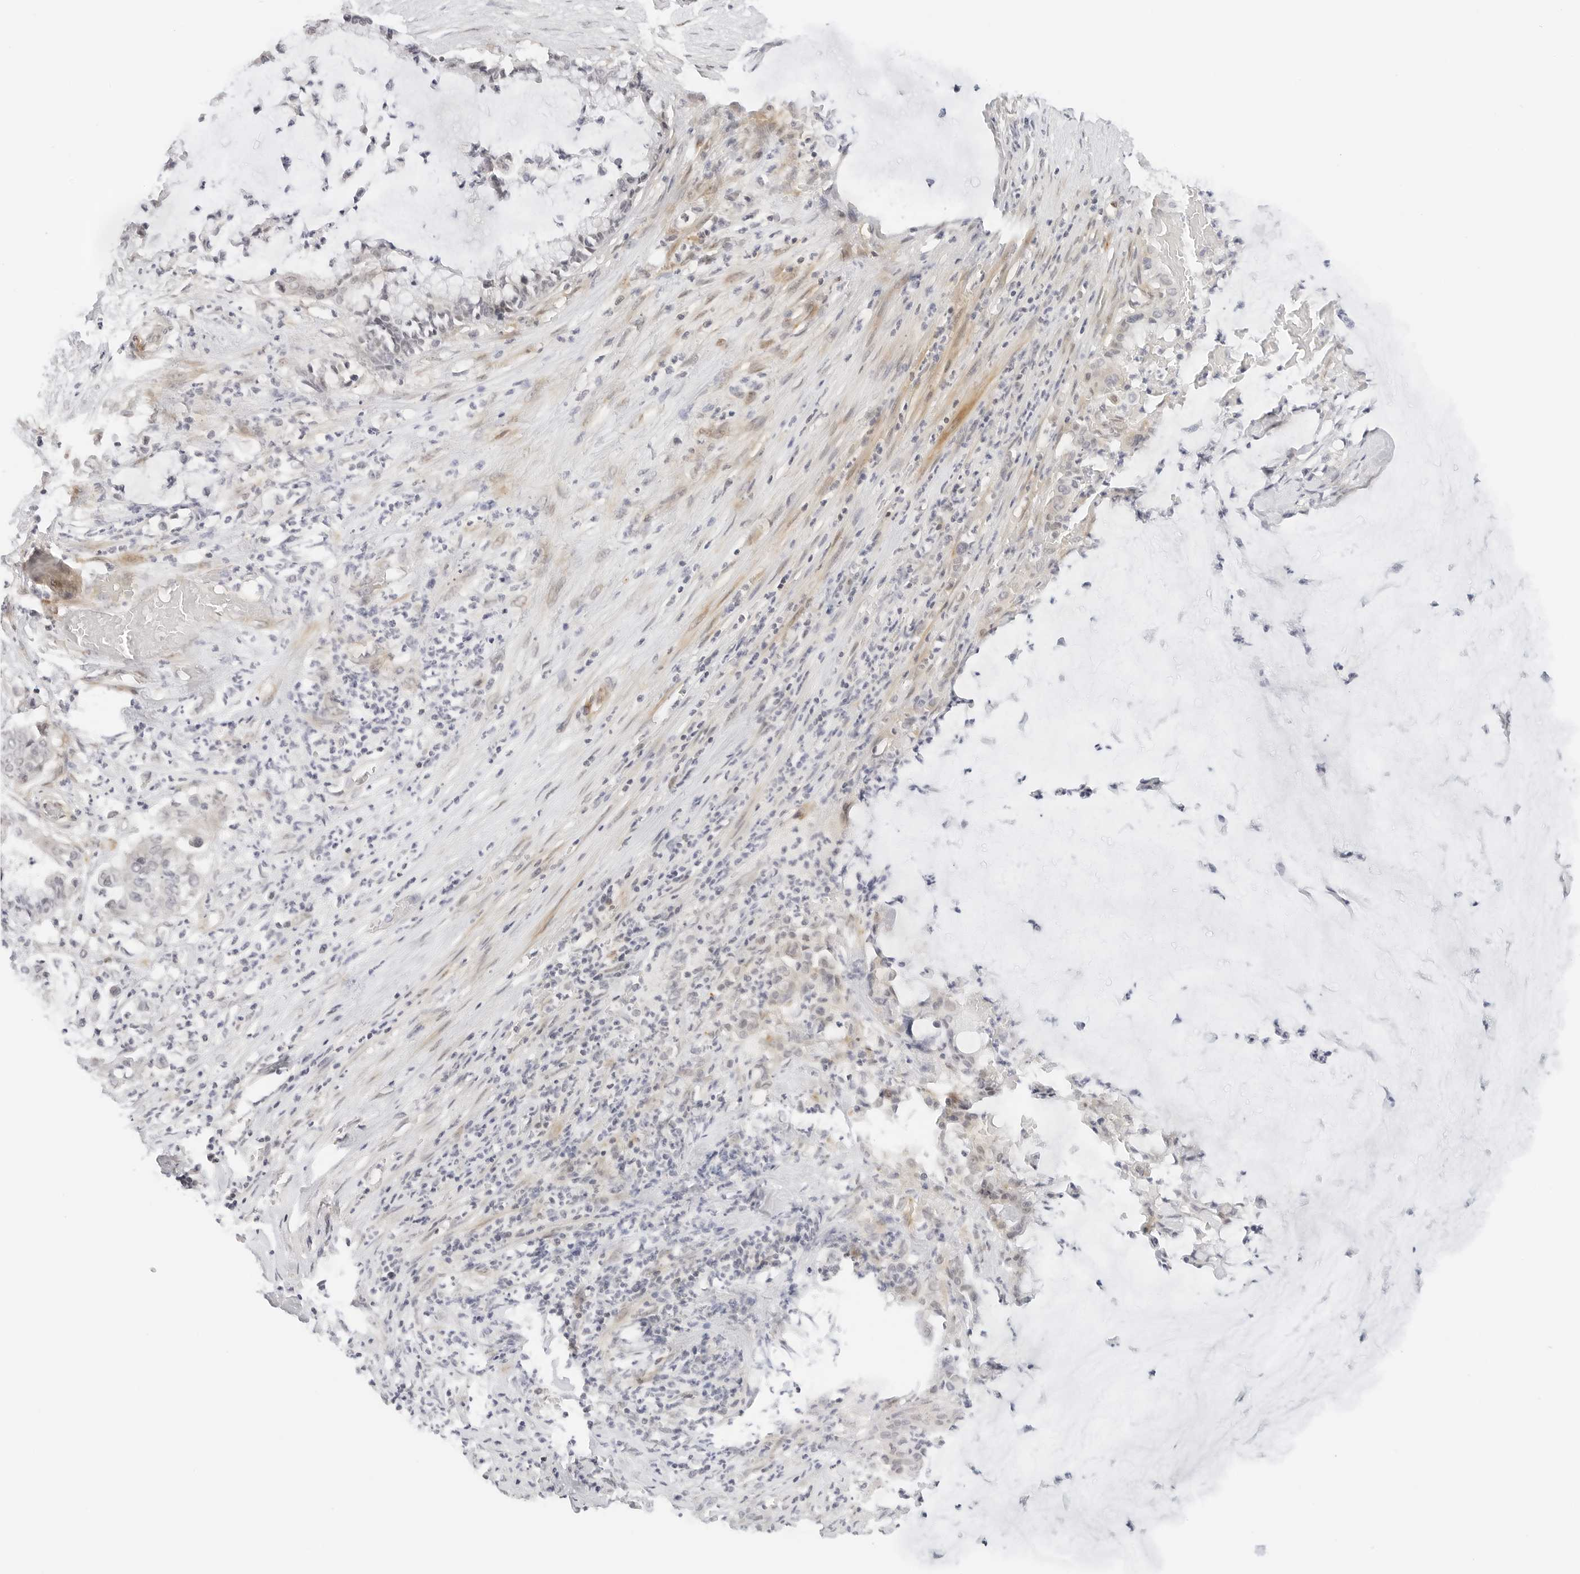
{"staining": {"intensity": "negative", "quantity": "none", "location": "none"}, "tissue": "pancreatic cancer", "cell_type": "Tumor cells", "image_type": "cancer", "snomed": [{"axis": "morphology", "description": "Adenocarcinoma, NOS"}, {"axis": "topography", "description": "Pancreas"}], "caption": "Tumor cells are negative for brown protein staining in pancreatic cancer.", "gene": "NEO1", "patient": {"sex": "male", "age": 41}}